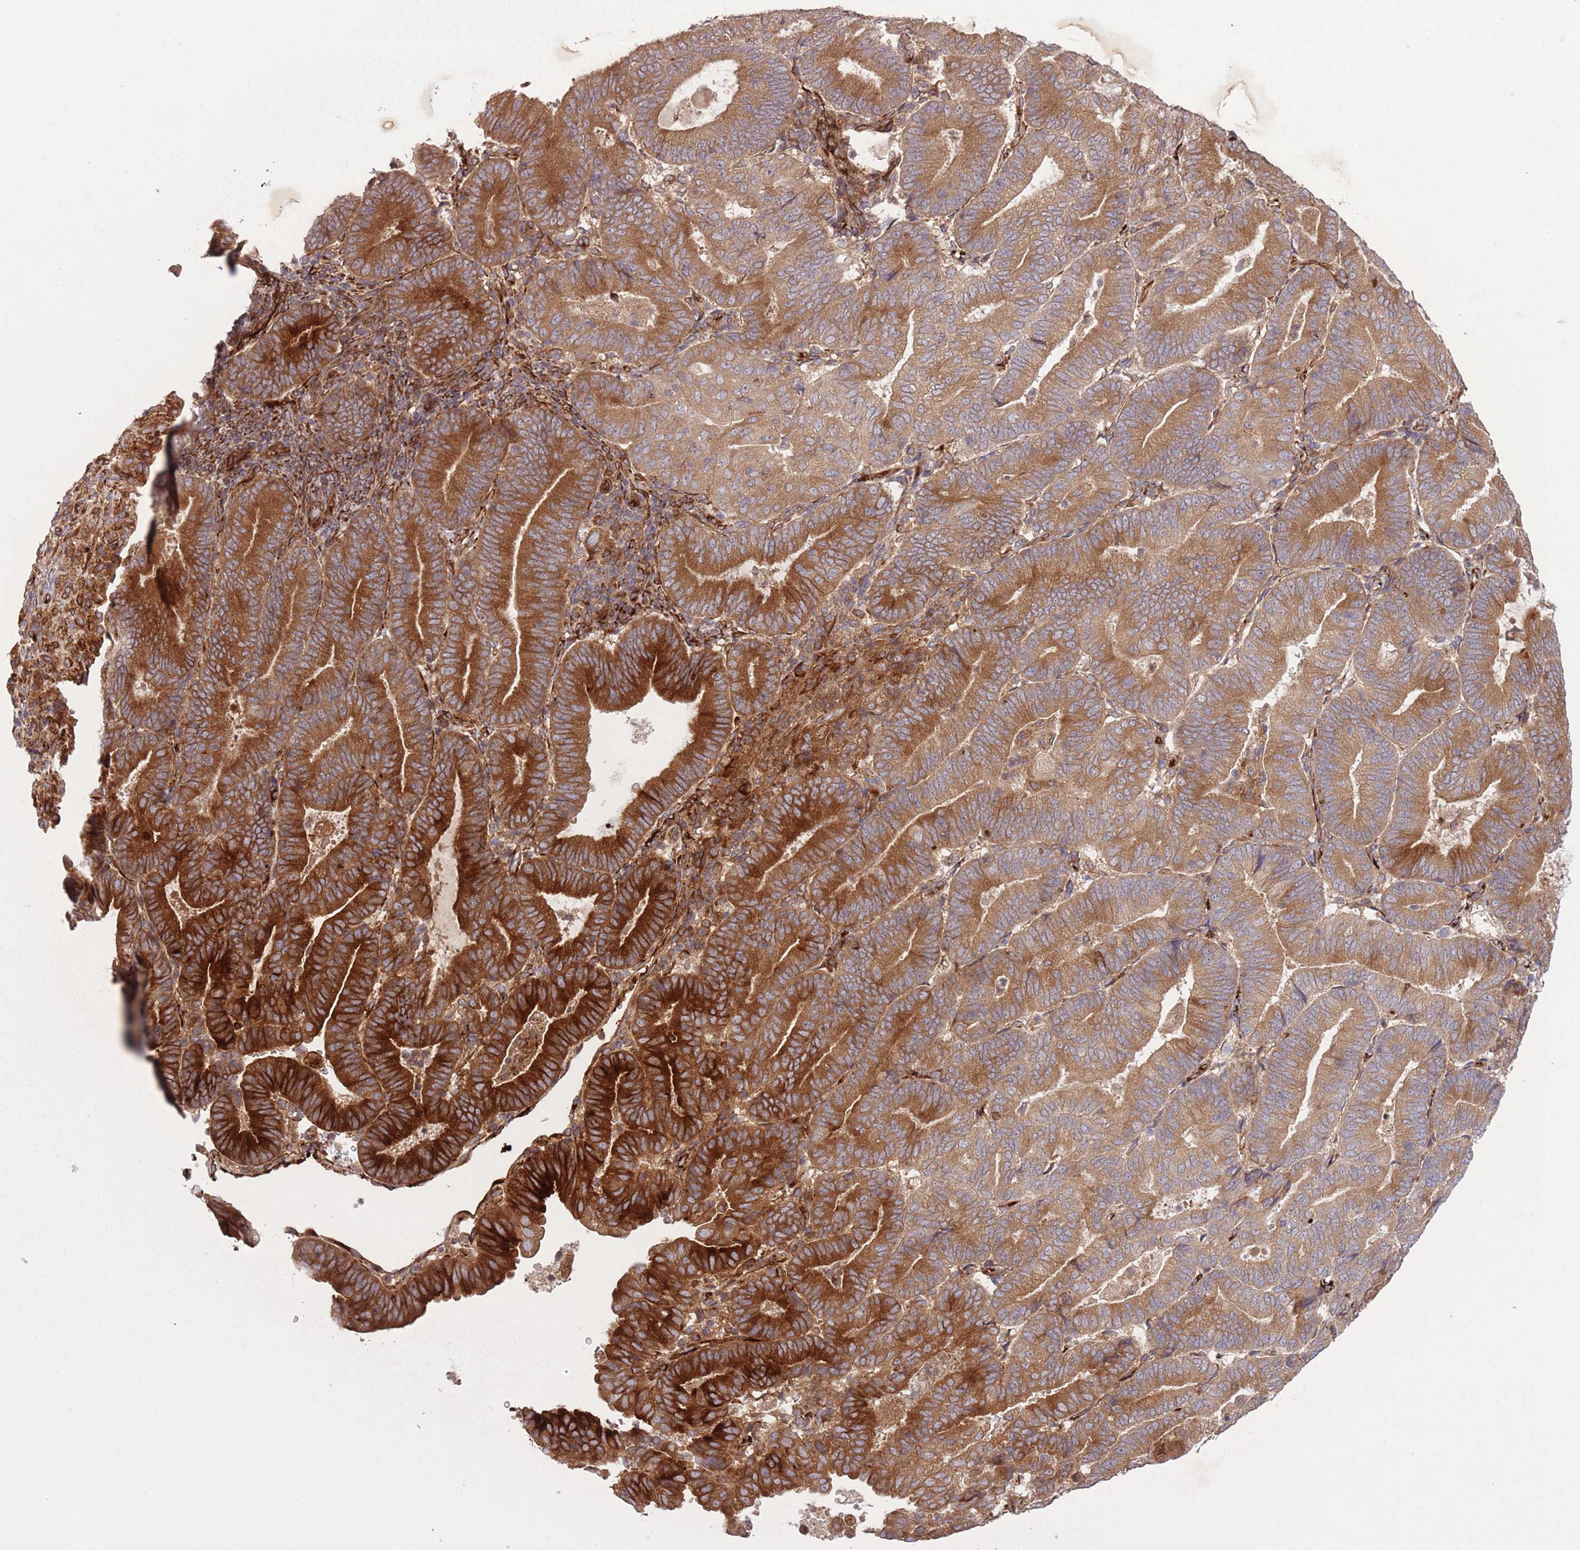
{"staining": {"intensity": "strong", "quantity": ">75%", "location": "cytoplasmic/membranous"}, "tissue": "endometrial cancer", "cell_type": "Tumor cells", "image_type": "cancer", "snomed": [{"axis": "morphology", "description": "Adenocarcinoma, NOS"}, {"axis": "topography", "description": "Endometrium"}], "caption": "Immunohistochemistry micrograph of neoplastic tissue: adenocarcinoma (endometrial) stained using immunohistochemistry (IHC) displays high levels of strong protein expression localized specifically in the cytoplasmic/membranous of tumor cells, appearing as a cytoplasmic/membranous brown color.", "gene": "CISH", "patient": {"sex": "female", "age": 70}}